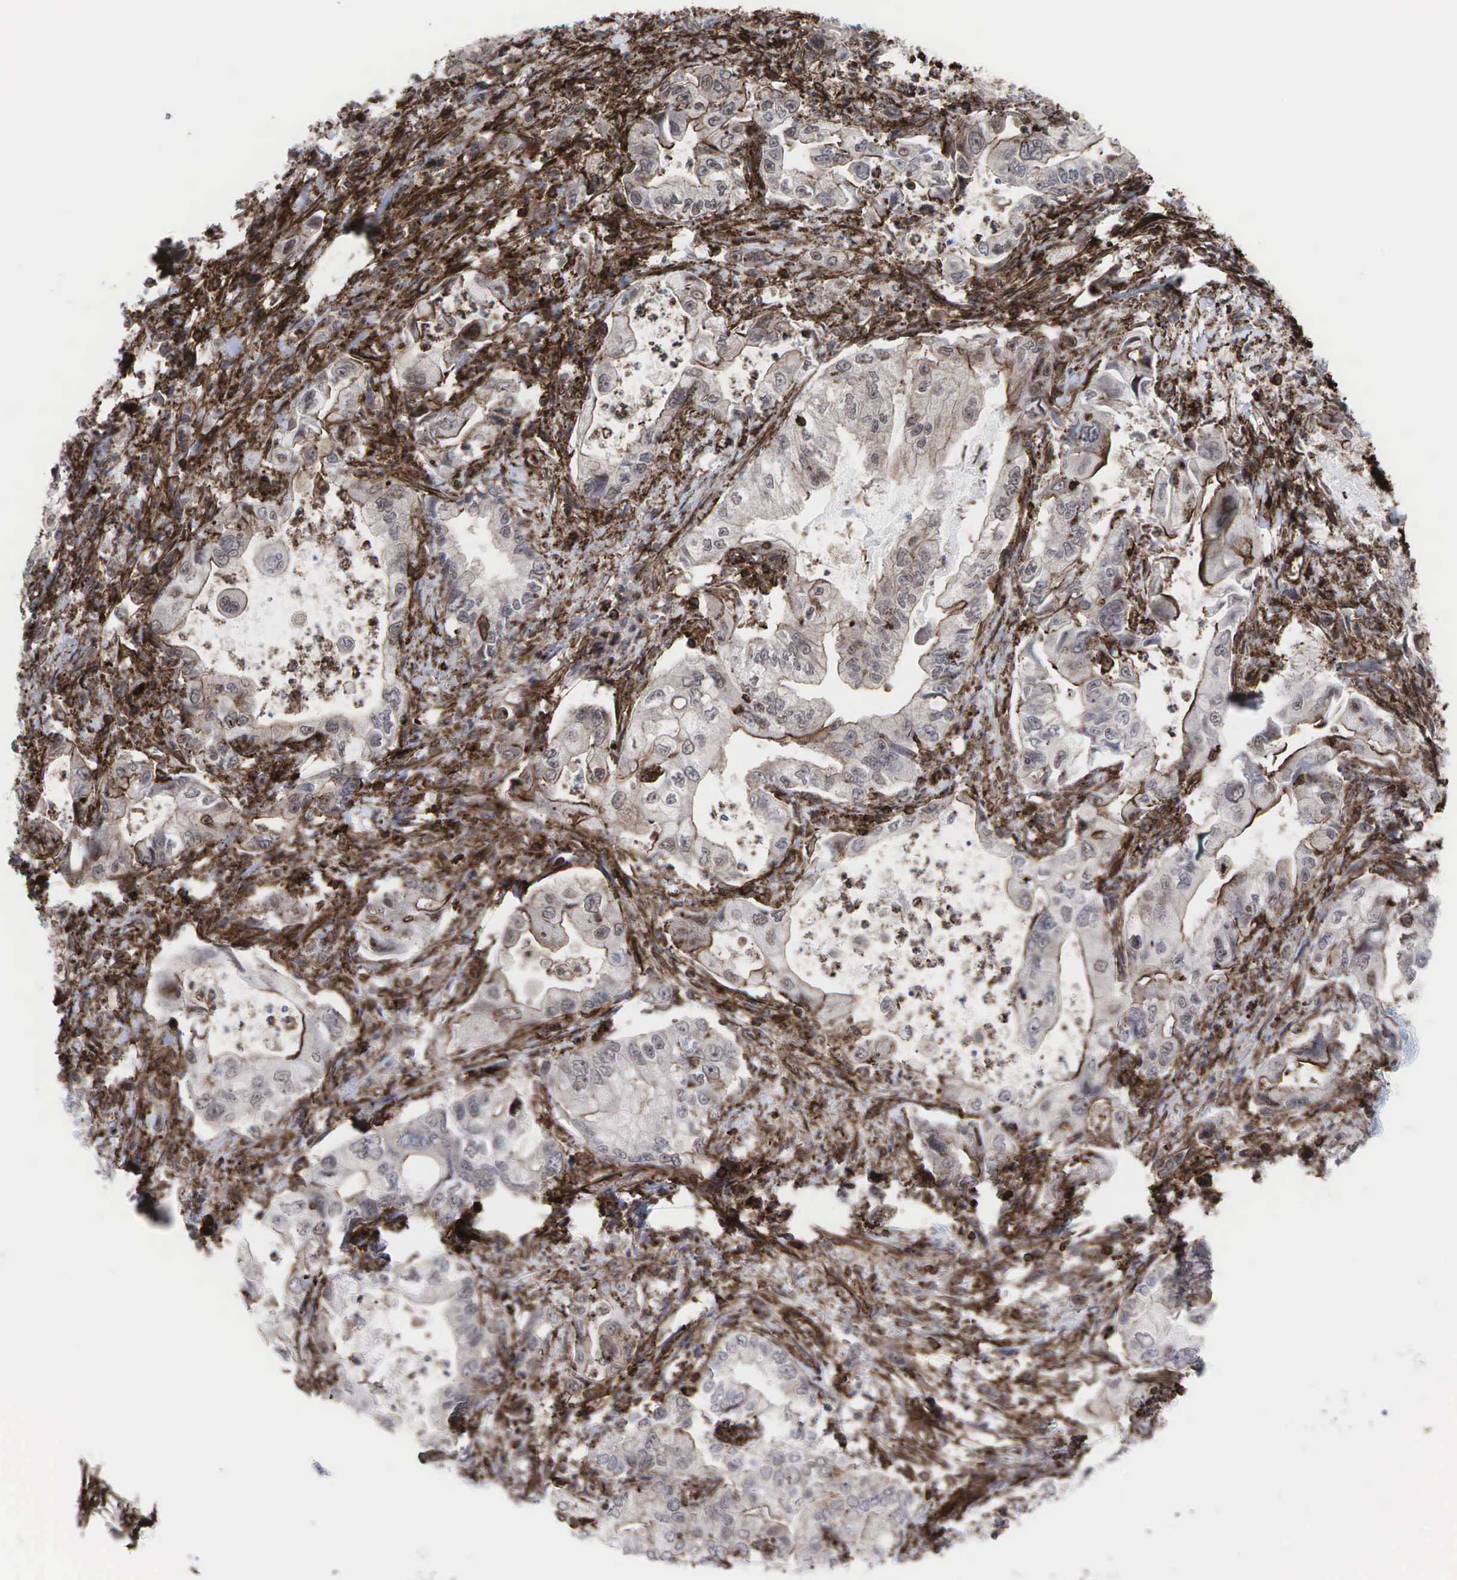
{"staining": {"intensity": "weak", "quantity": ">75%", "location": "cytoplasmic/membranous"}, "tissue": "stomach cancer", "cell_type": "Tumor cells", "image_type": "cancer", "snomed": [{"axis": "morphology", "description": "Adenocarcinoma, NOS"}, {"axis": "topography", "description": "Pancreas"}, {"axis": "topography", "description": "Stomach, upper"}], "caption": "Protein expression analysis of stomach adenocarcinoma shows weak cytoplasmic/membranous staining in about >75% of tumor cells.", "gene": "GPRASP1", "patient": {"sex": "male", "age": 77}}